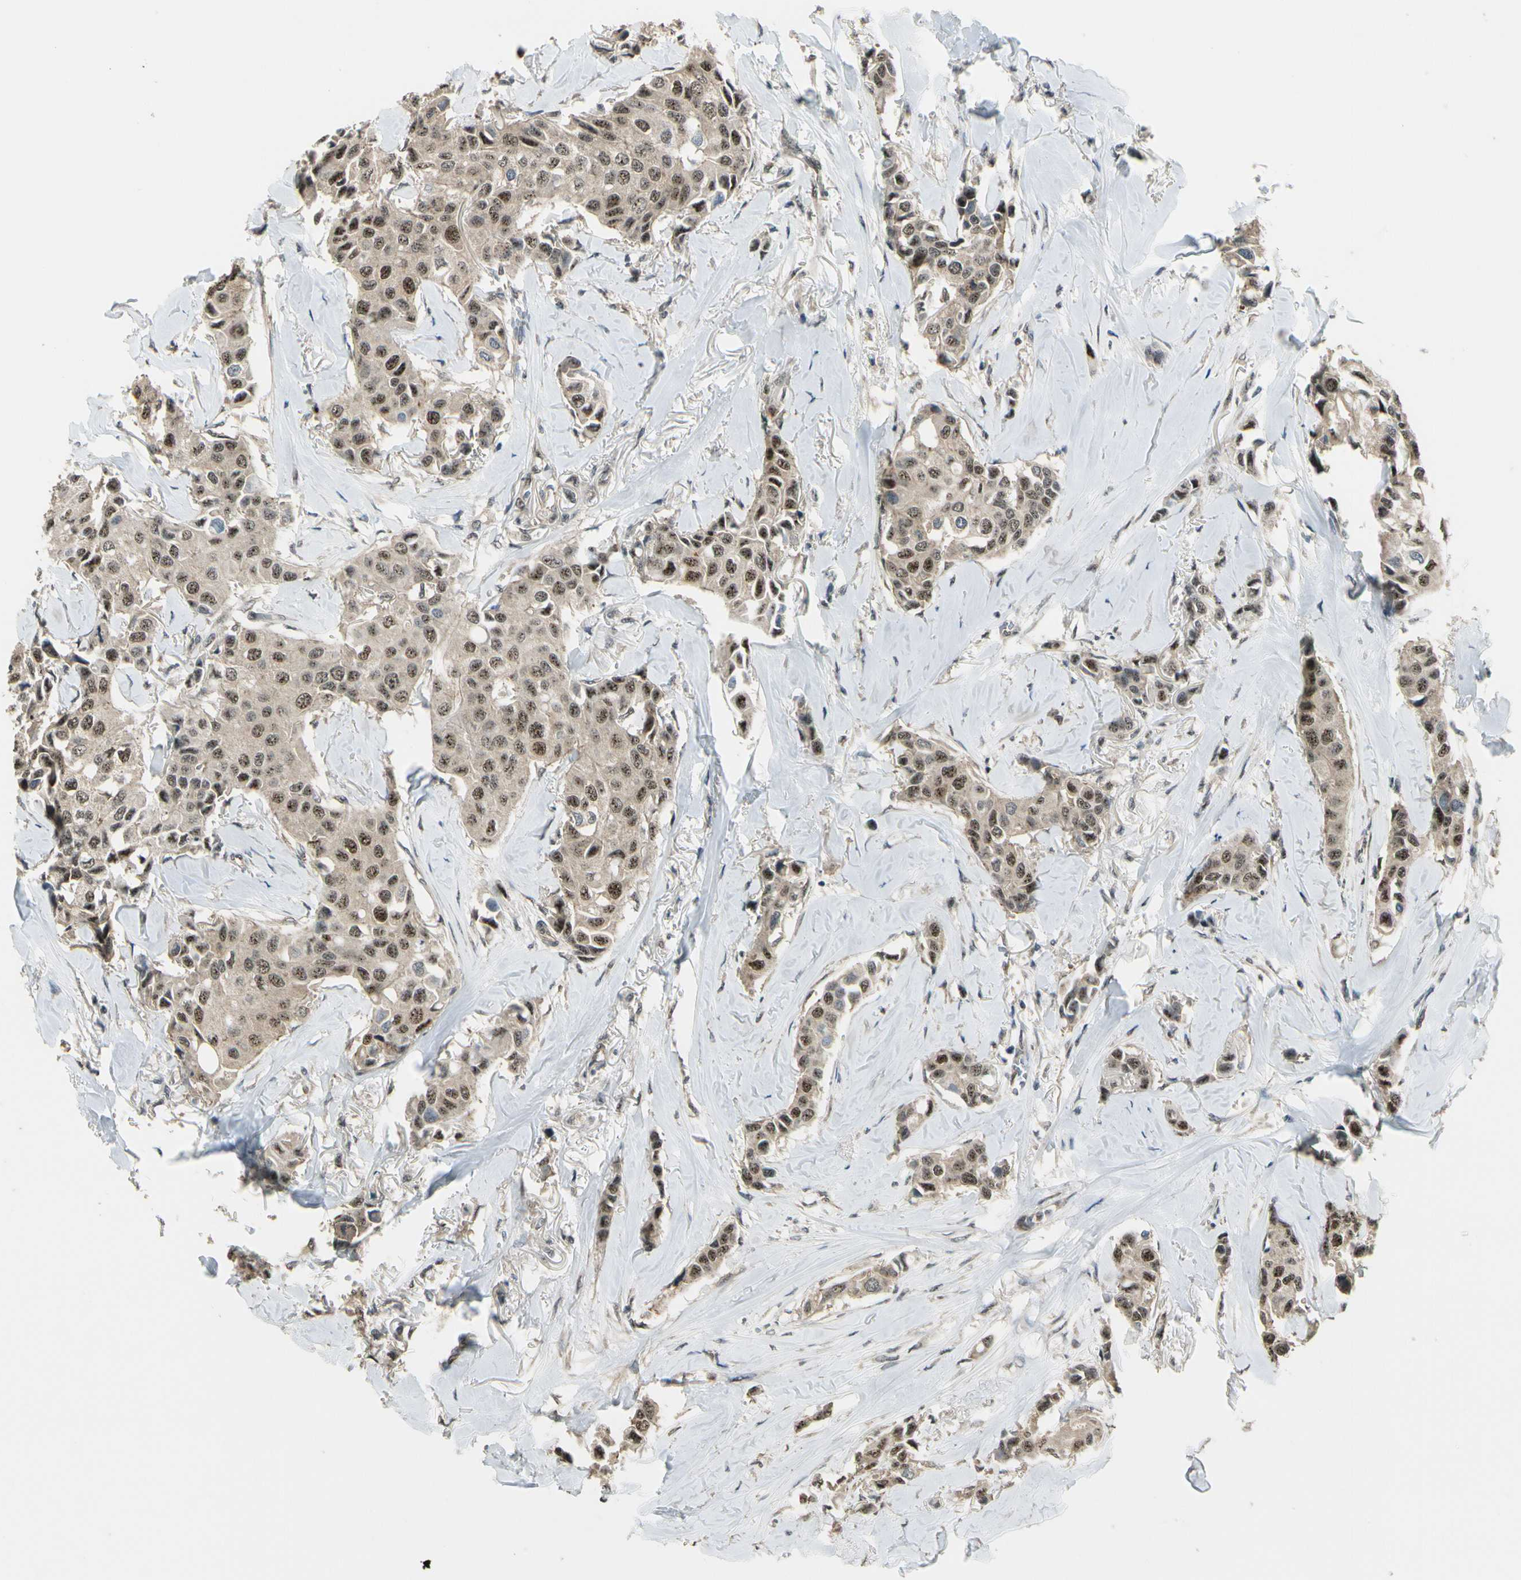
{"staining": {"intensity": "moderate", "quantity": ">75%", "location": "cytoplasmic/membranous,nuclear"}, "tissue": "breast cancer", "cell_type": "Tumor cells", "image_type": "cancer", "snomed": [{"axis": "morphology", "description": "Duct carcinoma"}, {"axis": "topography", "description": "Breast"}], "caption": "This is an image of immunohistochemistry (IHC) staining of breast cancer (invasive ductal carcinoma), which shows moderate staining in the cytoplasmic/membranous and nuclear of tumor cells.", "gene": "MCPH1", "patient": {"sex": "female", "age": 80}}